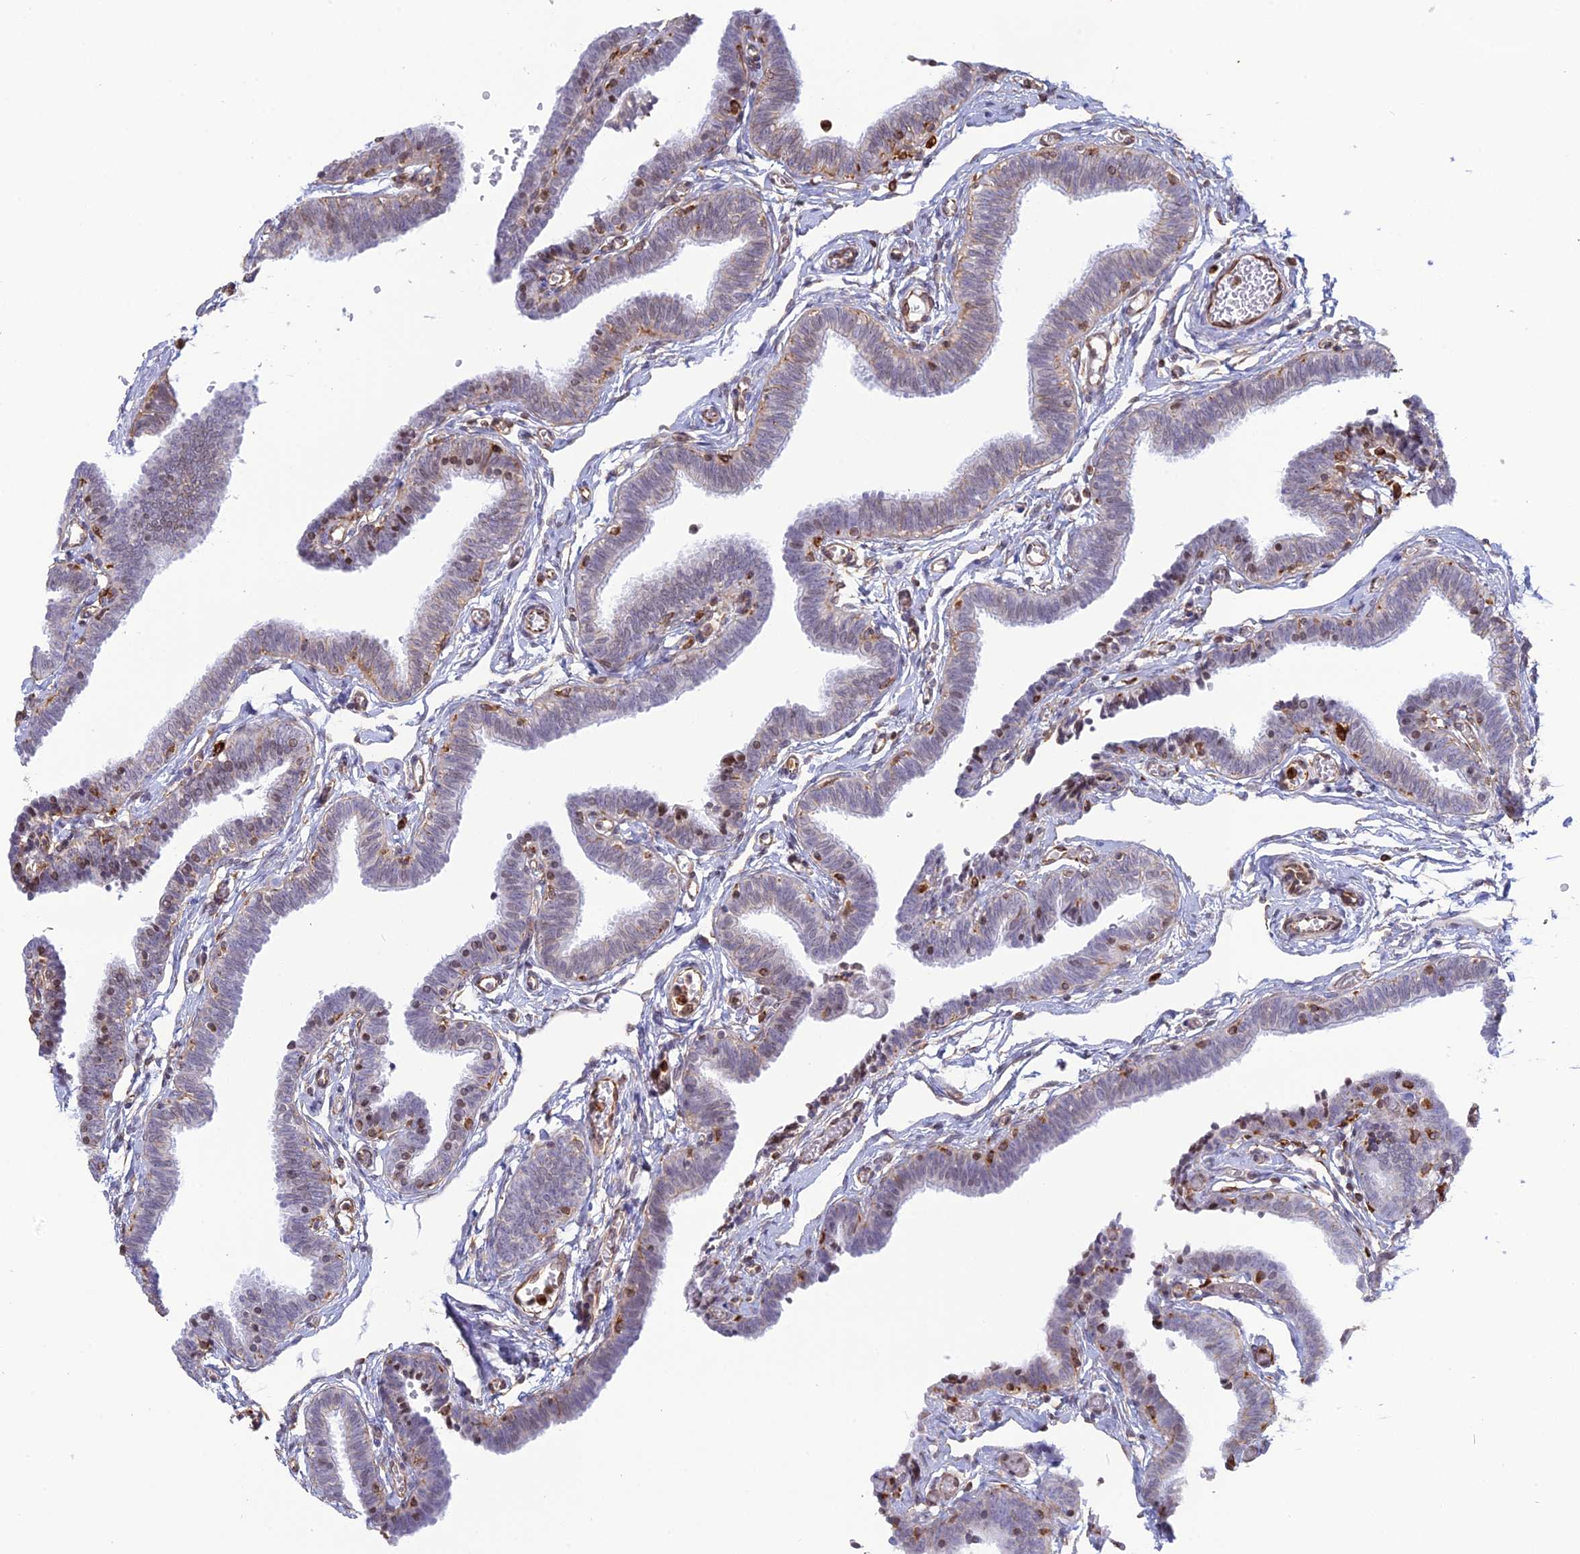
{"staining": {"intensity": "negative", "quantity": "none", "location": "none"}, "tissue": "fallopian tube", "cell_type": "Glandular cells", "image_type": "normal", "snomed": [{"axis": "morphology", "description": "Normal tissue, NOS"}, {"axis": "topography", "description": "Fallopian tube"}, {"axis": "topography", "description": "Ovary"}], "caption": "IHC micrograph of unremarkable human fallopian tube stained for a protein (brown), which displays no positivity in glandular cells. Nuclei are stained in blue.", "gene": "APOBR", "patient": {"sex": "female", "age": 23}}